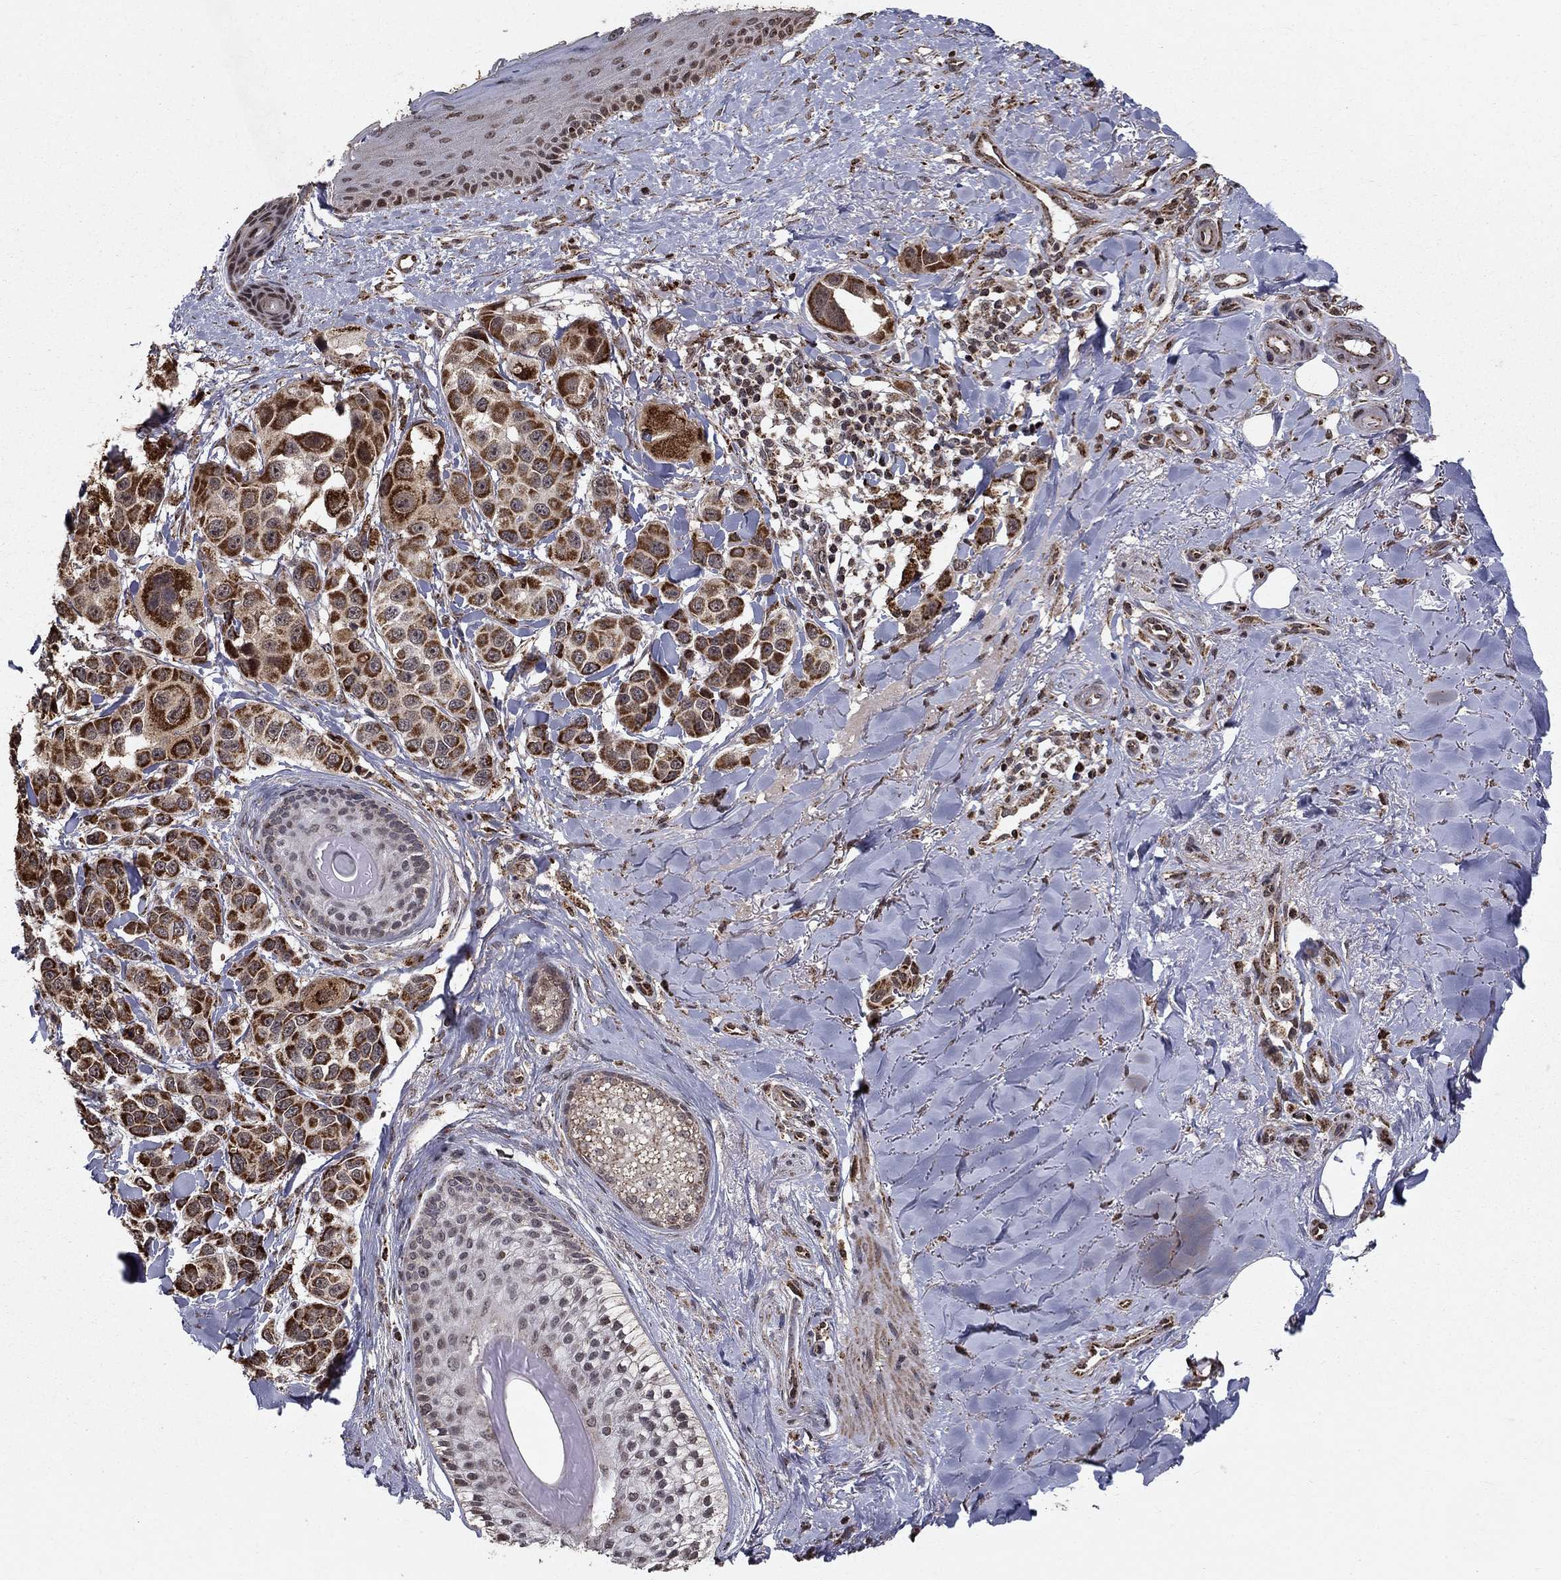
{"staining": {"intensity": "strong", "quantity": "25%-75%", "location": "cytoplasmic/membranous"}, "tissue": "melanoma", "cell_type": "Tumor cells", "image_type": "cancer", "snomed": [{"axis": "morphology", "description": "Malignant melanoma, NOS"}, {"axis": "topography", "description": "Skin"}], "caption": "About 25%-75% of tumor cells in human malignant melanoma show strong cytoplasmic/membranous protein expression as visualized by brown immunohistochemical staining.", "gene": "ACOT13", "patient": {"sex": "male", "age": 57}}